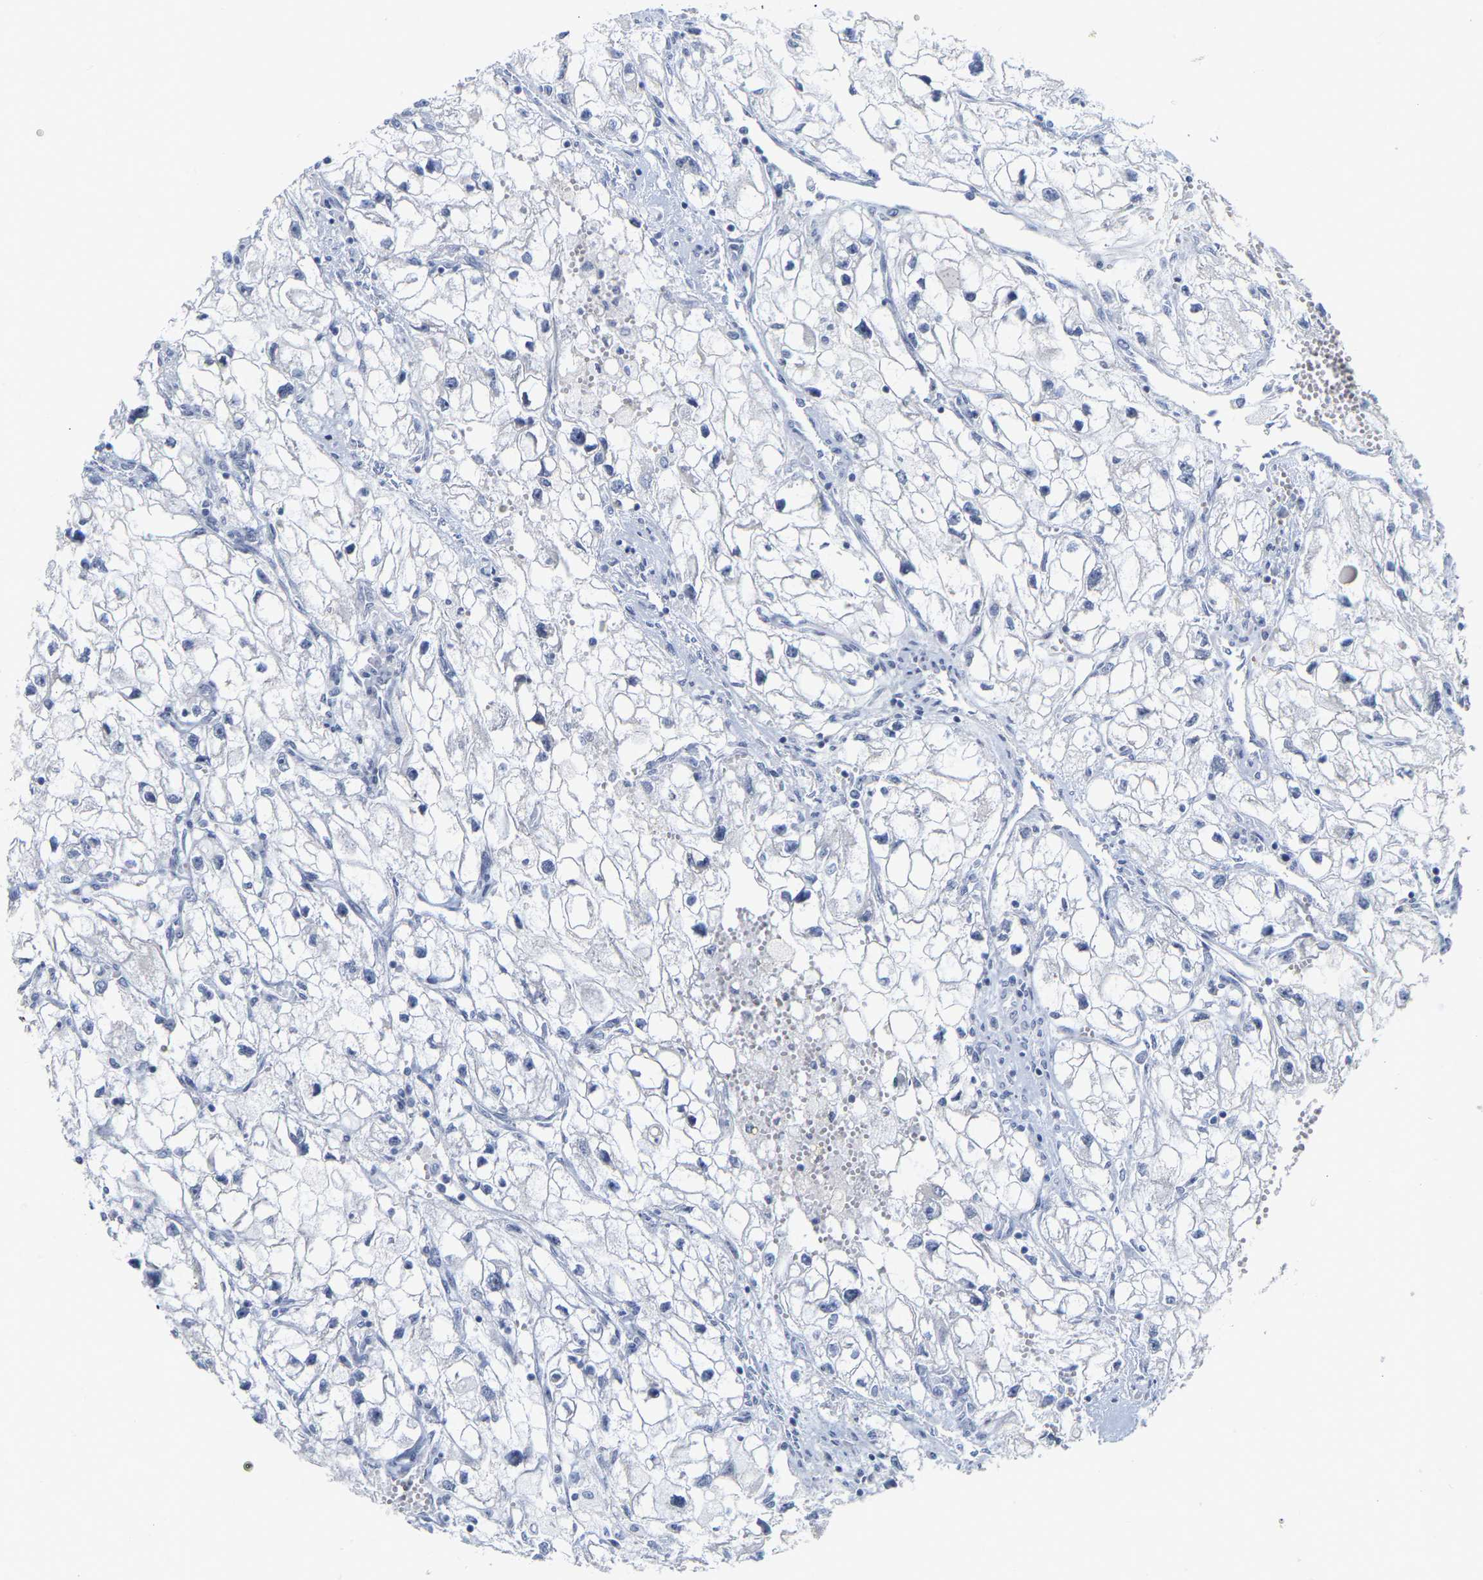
{"staining": {"intensity": "negative", "quantity": "none", "location": "none"}, "tissue": "renal cancer", "cell_type": "Tumor cells", "image_type": "cancer", "snomed": [{"axis": "morphology", "description": "Adenocarcinoma, NOS"}, {"axis": "topography", "description": "Kidney"}], "caption": "A high-resolution micrograph shows immunohistochemistry (IHC) staining of renal cancer, which demonstrates no significant staining in tumor cells.", "gene": "KRT76", "patient": {"sex": "female", "age": 70}}